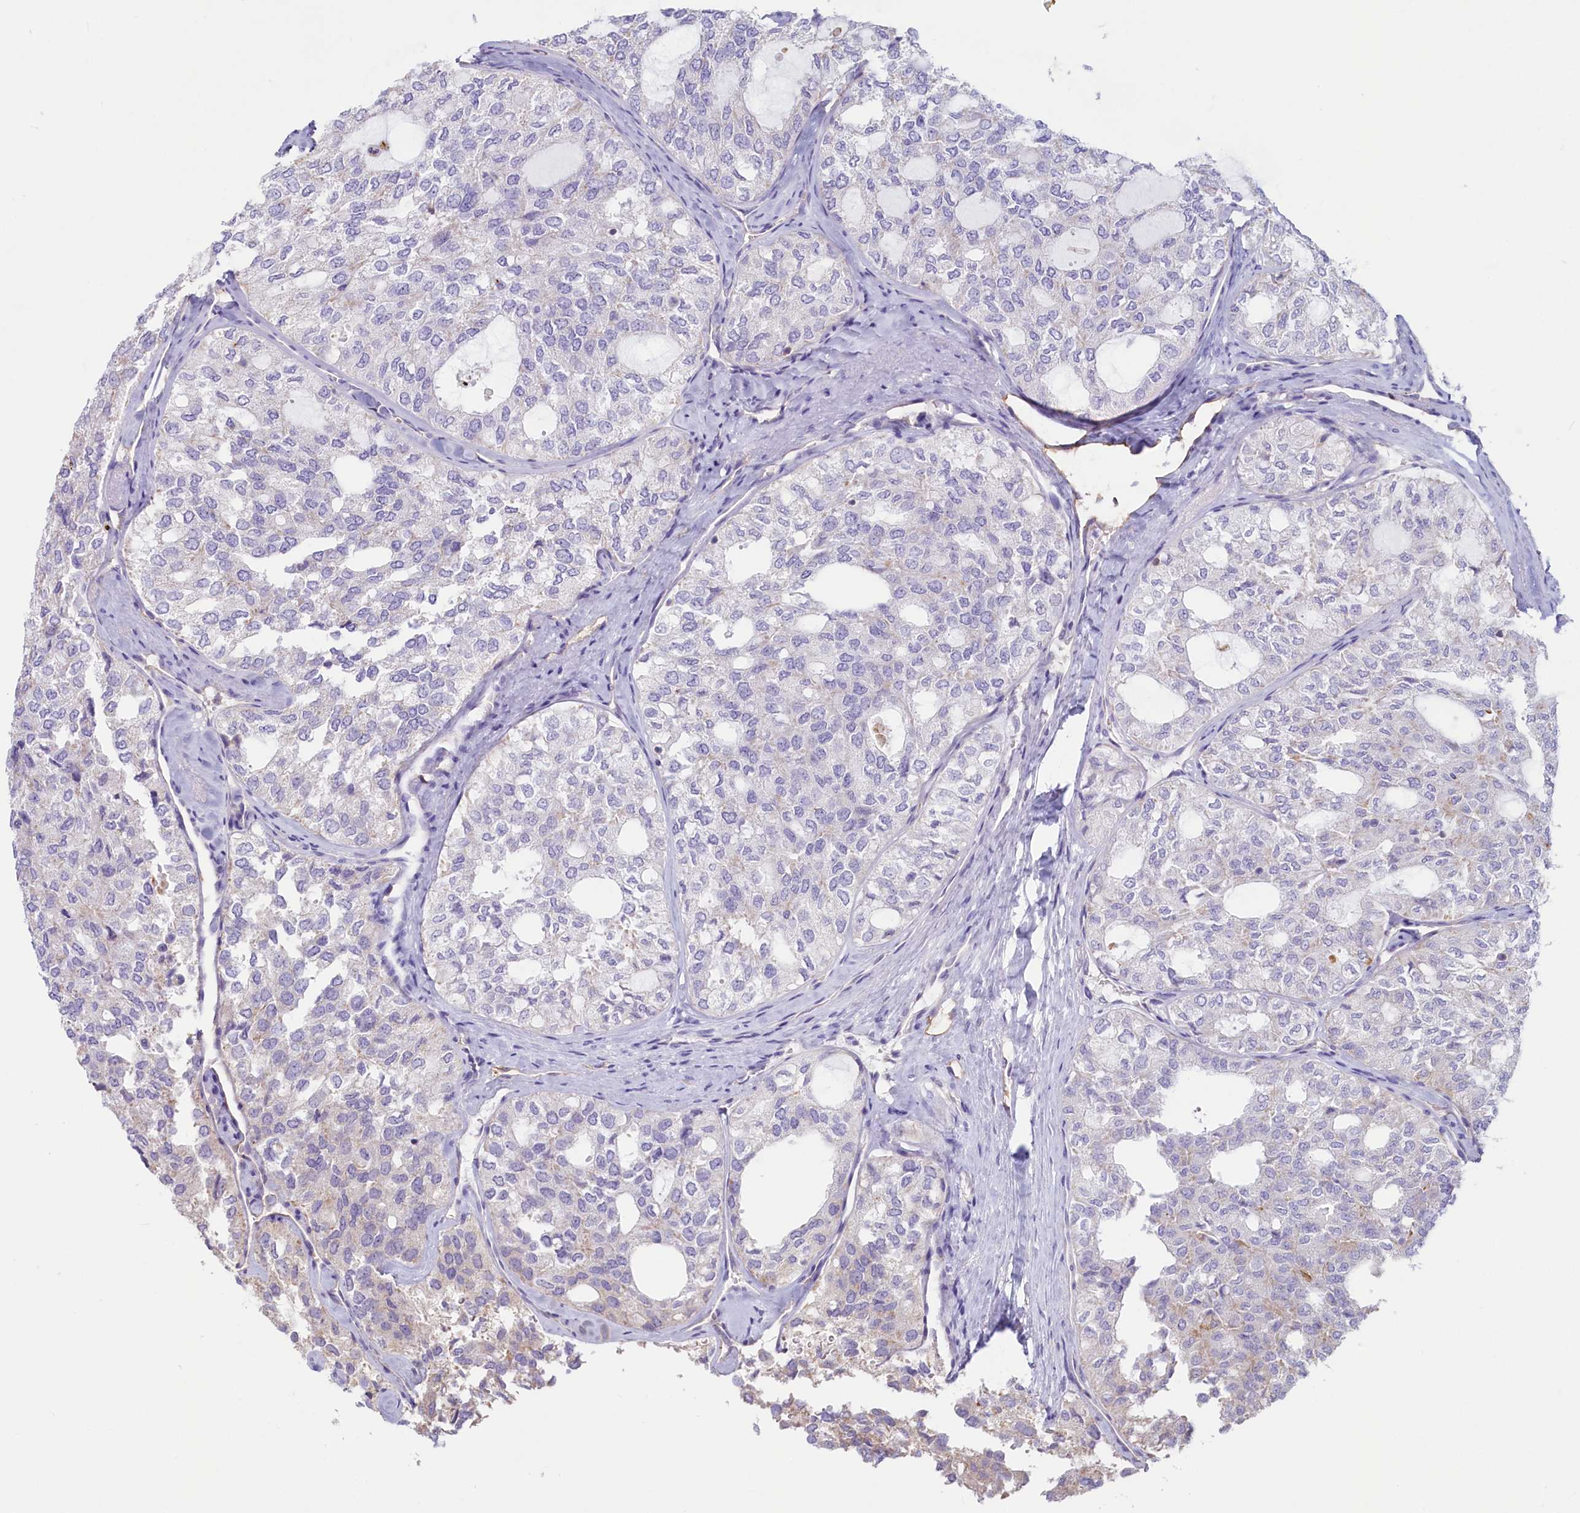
{"staining": {"intensity": "negative", "quantity": "none", "location": "none"}, "tissue": "thyroid cancer", "cell_type": "Tumor cells", "image_type": "cancer", "snomed": [{"axis": "morphology", "description": "Follicular adenoma carcinoma, NOS"}, {"axis": "topography", "description": "Thyroid gland"}], "caption": "Image shows no protein positivity in tumor cells of thyroid cancer tissue.", "gene": "LMOD3", "patient": {"sex": "male", "age": 75}}